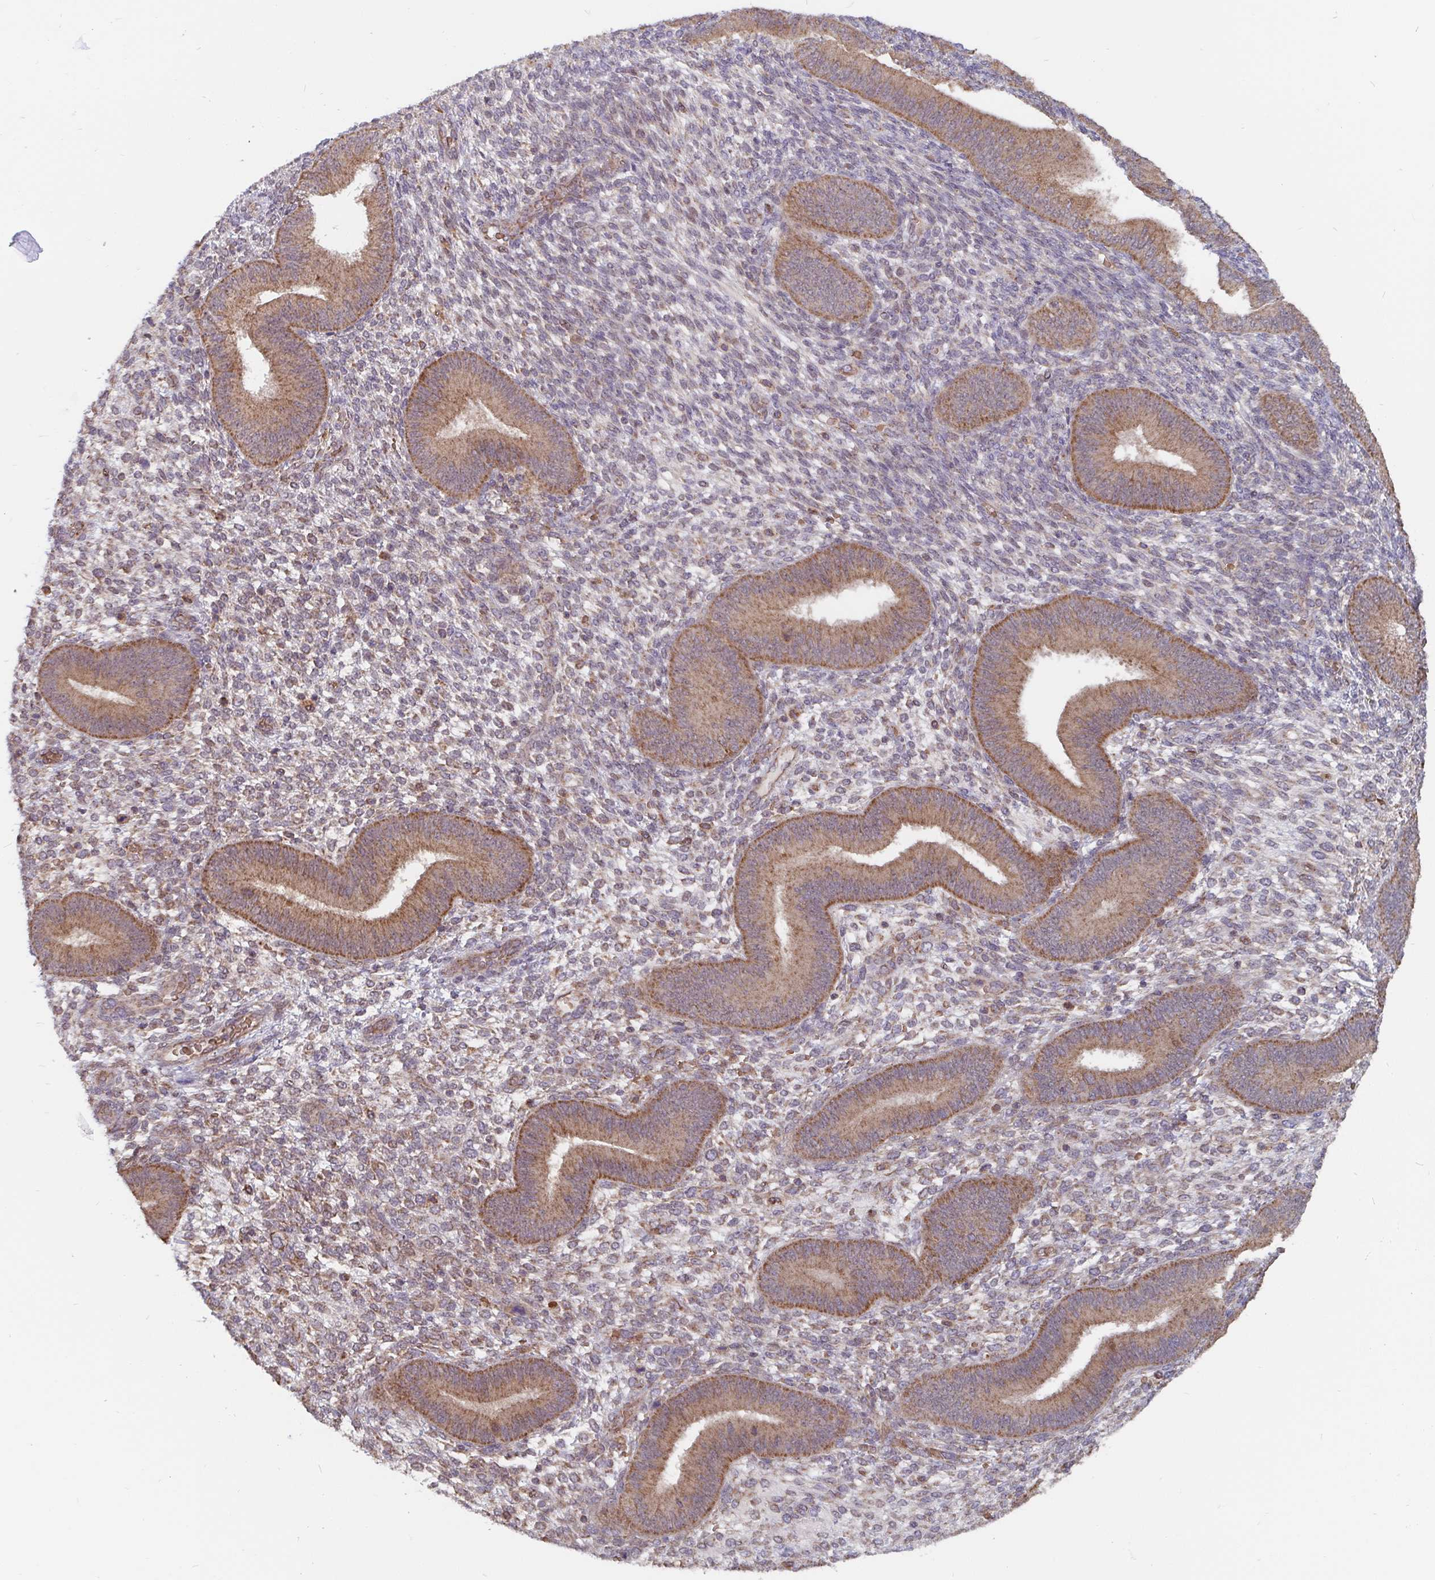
{"staining": {"intensity": "weak", "quantity": "25%-75%", "location": "cytoplasmic/membranous"}, "tissue": "endometrium", "cell_type": "Cells in endometrial stroma", "image_type": "normal", "snomed": [{"axis": "morphology", "description": "Normal tissue, NOS"}, {"axis": "topography", "description": "Endometrium"}], "caption": "IHC of normal human endometrium demonstrates low levels of weak cytoplasmic/membranous staining in approximately 25%-75% of cells in endometrial stroma. (DAB IHC, brown staining for protein, blue staining for nuclei).", "gene": "PDF", "patient": {"sex": "female", "age": 39}}